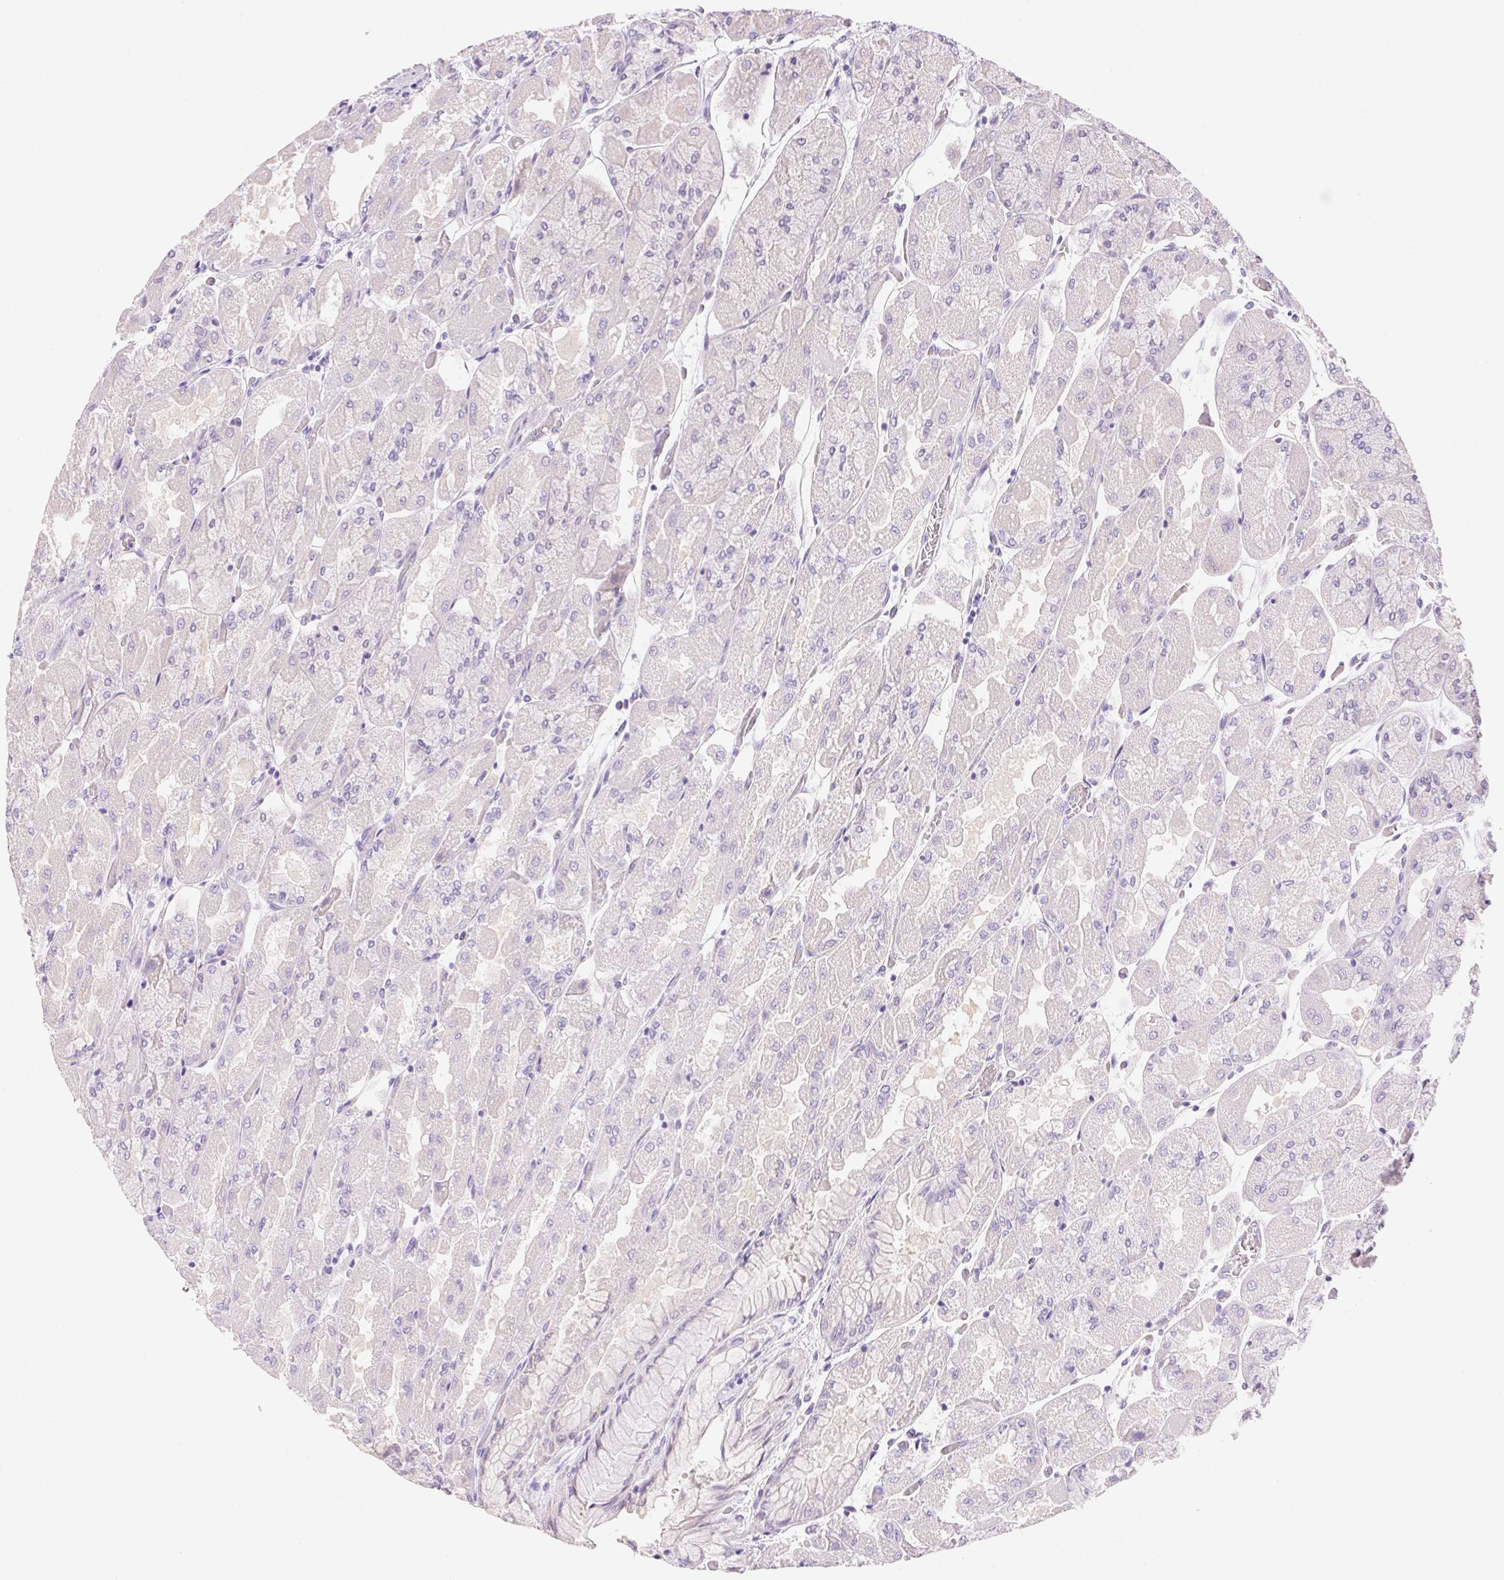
{"staining": {"intensity": "negative", "quantity": "none", "location": "none"}, "tissue": "stomach", "cell_type": "Glandular cells", "image_type": "normal", "snomed": [{"axis": "morphology", "description": "Normal tissue, NOS"}, {"axis": "topography", "description": "Stomach"}], "caption": "IHC histopathology image of normal human stomach stained for a protein (brown), which exhibits no positivity in glandular cells. (Stains: DAB (3,3'-diaminobenzidine) immunohistochemistry with hematoxylin counter stain, Microscopy: brightfield microscopy at high magnification).", "gene": "DHCR24", "patient": {"sex": "female", "age": 61}}